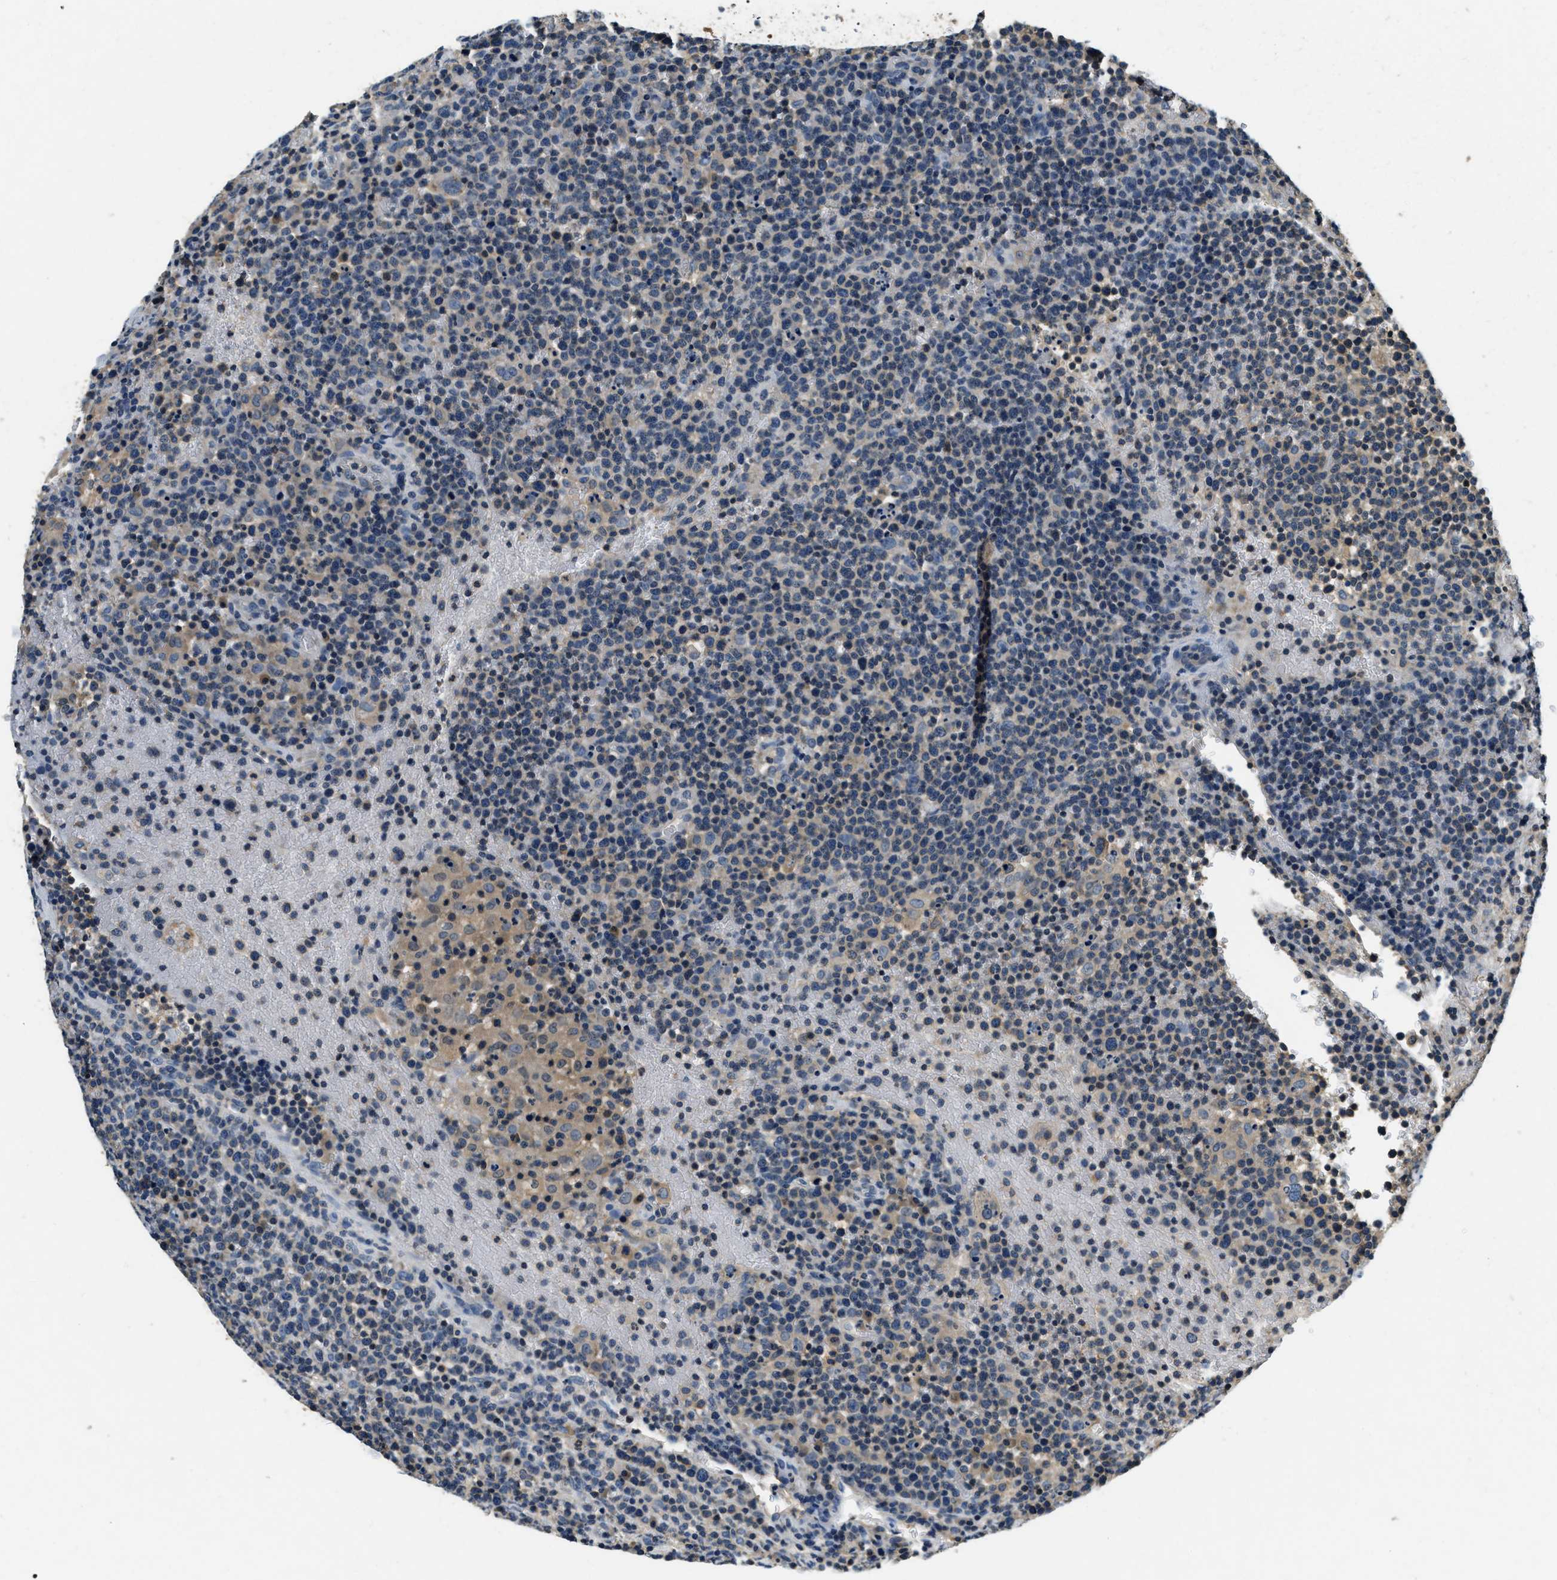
{"staining": {"intensity": "weak", "quantity": "<25%", "location": "cytoplasmic/membranous"}, "tissue": "lymphoma", "cell_type": "Tumor cells", "image_type": "cancer", "snomed": [{"axis": "morphology", "description": "Malignant lymphoma, non-Hodgkin's type, High grade"}, {"axis": "topography", "description": "Lymph node"}], "caption": "Micrograph shows no significant protein expression in tumor cells of high-grade malignant lymphoma, non-Hodgkin's type. Nuclei are stained in blue.", "gene": "RESF1", "patient": {"sex": "male", "age": 61}}